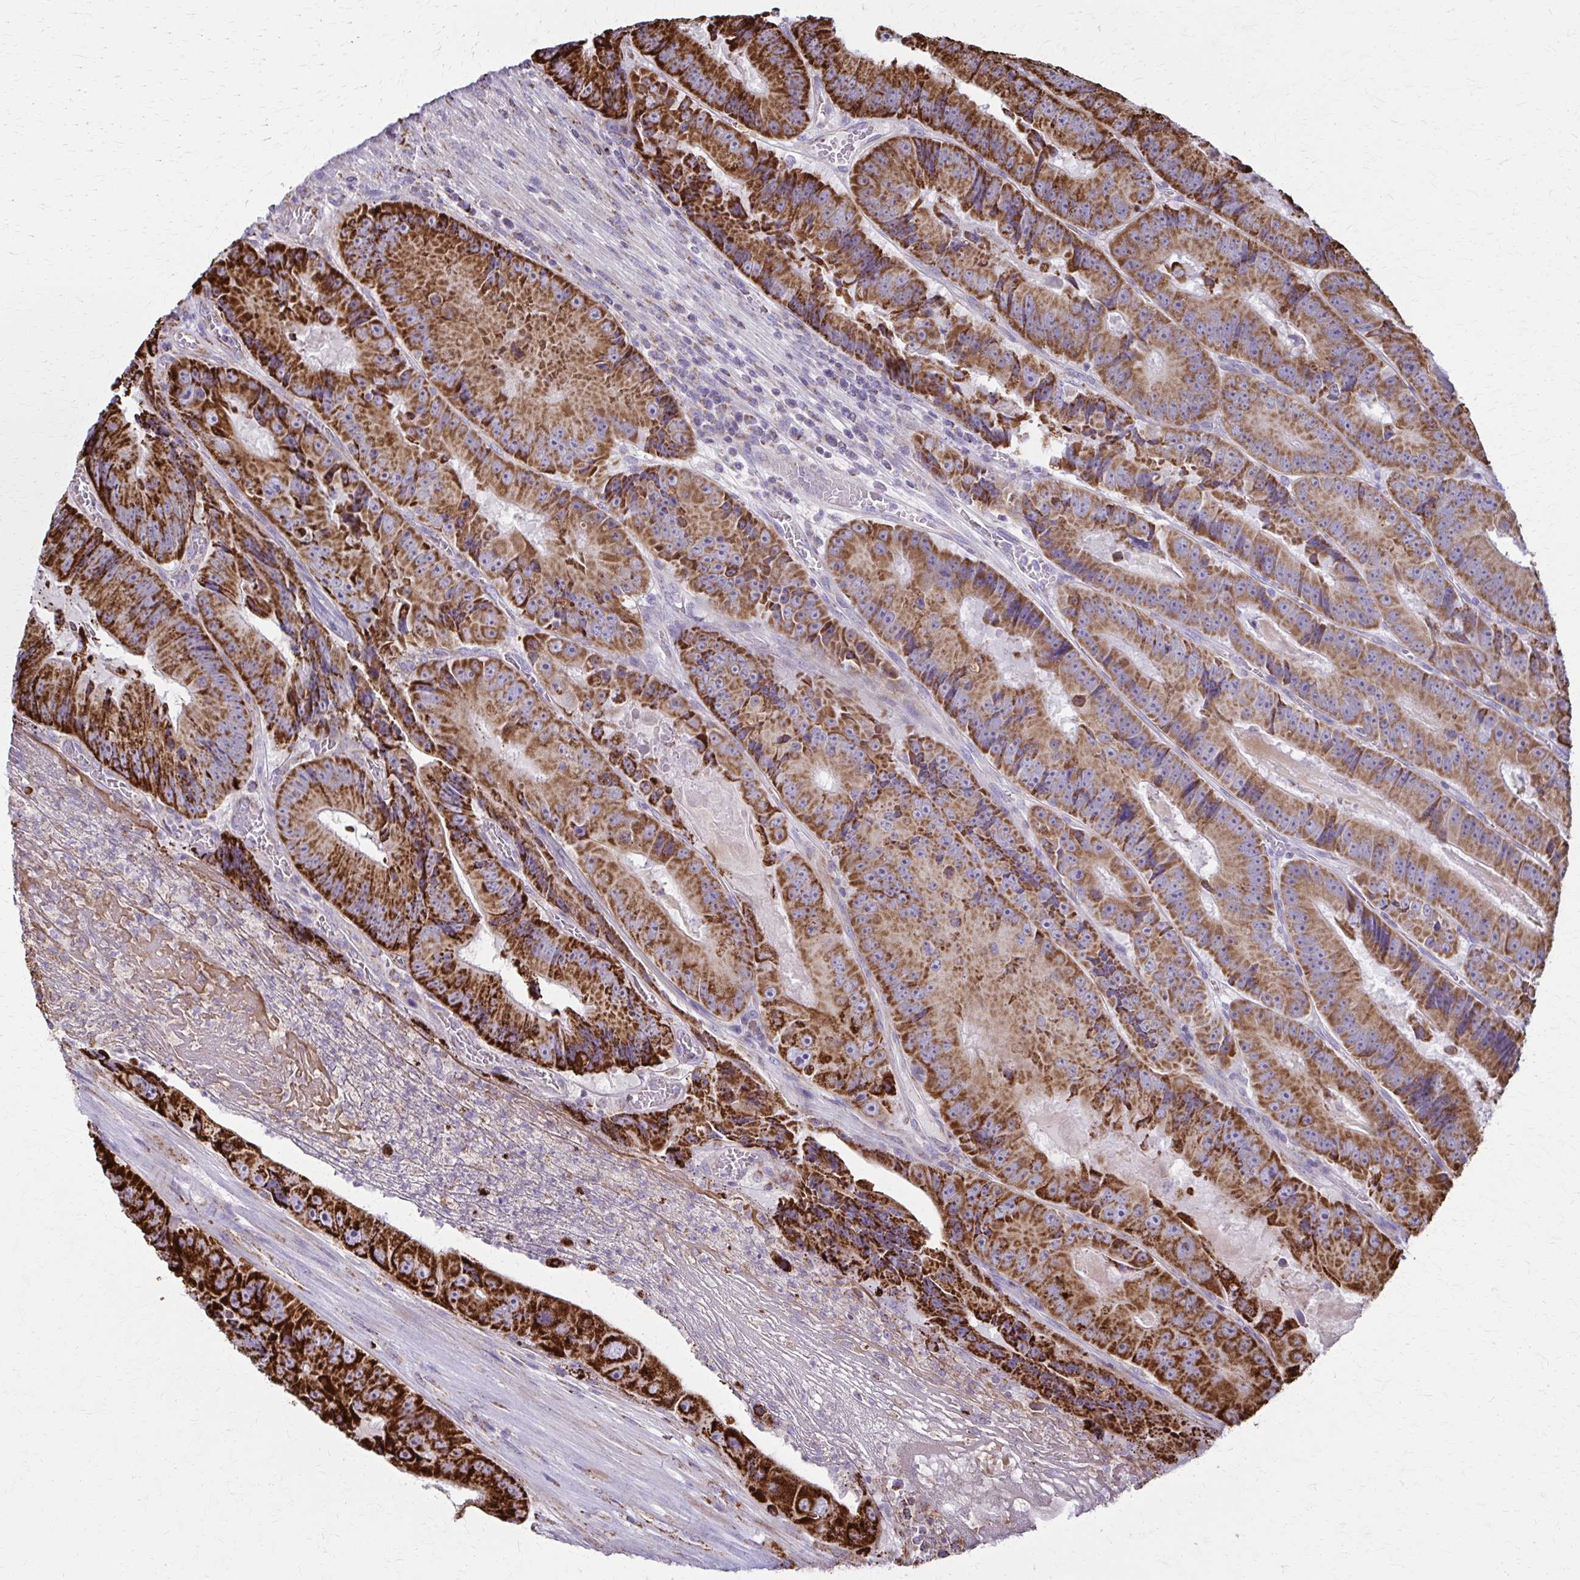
{"staining": {"intensity": "strong", "quantity": ">75%", "location": "cytoplasmic/membranous"}, "tissue": "colorectal cancer", "cell_type": "Tumor cells", "image_type": "cancer", "snomed": [{"axis": "morphology", "description": "Adenocarcinoma, NOS"}, {"axis": "topography", "description": "Colon"}], "caption": "Brown immunohistochemical staining in colorectal adenocarcinoma demonstrates strong cytoplasmic/membranous positivity in about >75% of tumor cells.", "gene": "TVP23A", "patient": {"sex": "female", "age": 86}}